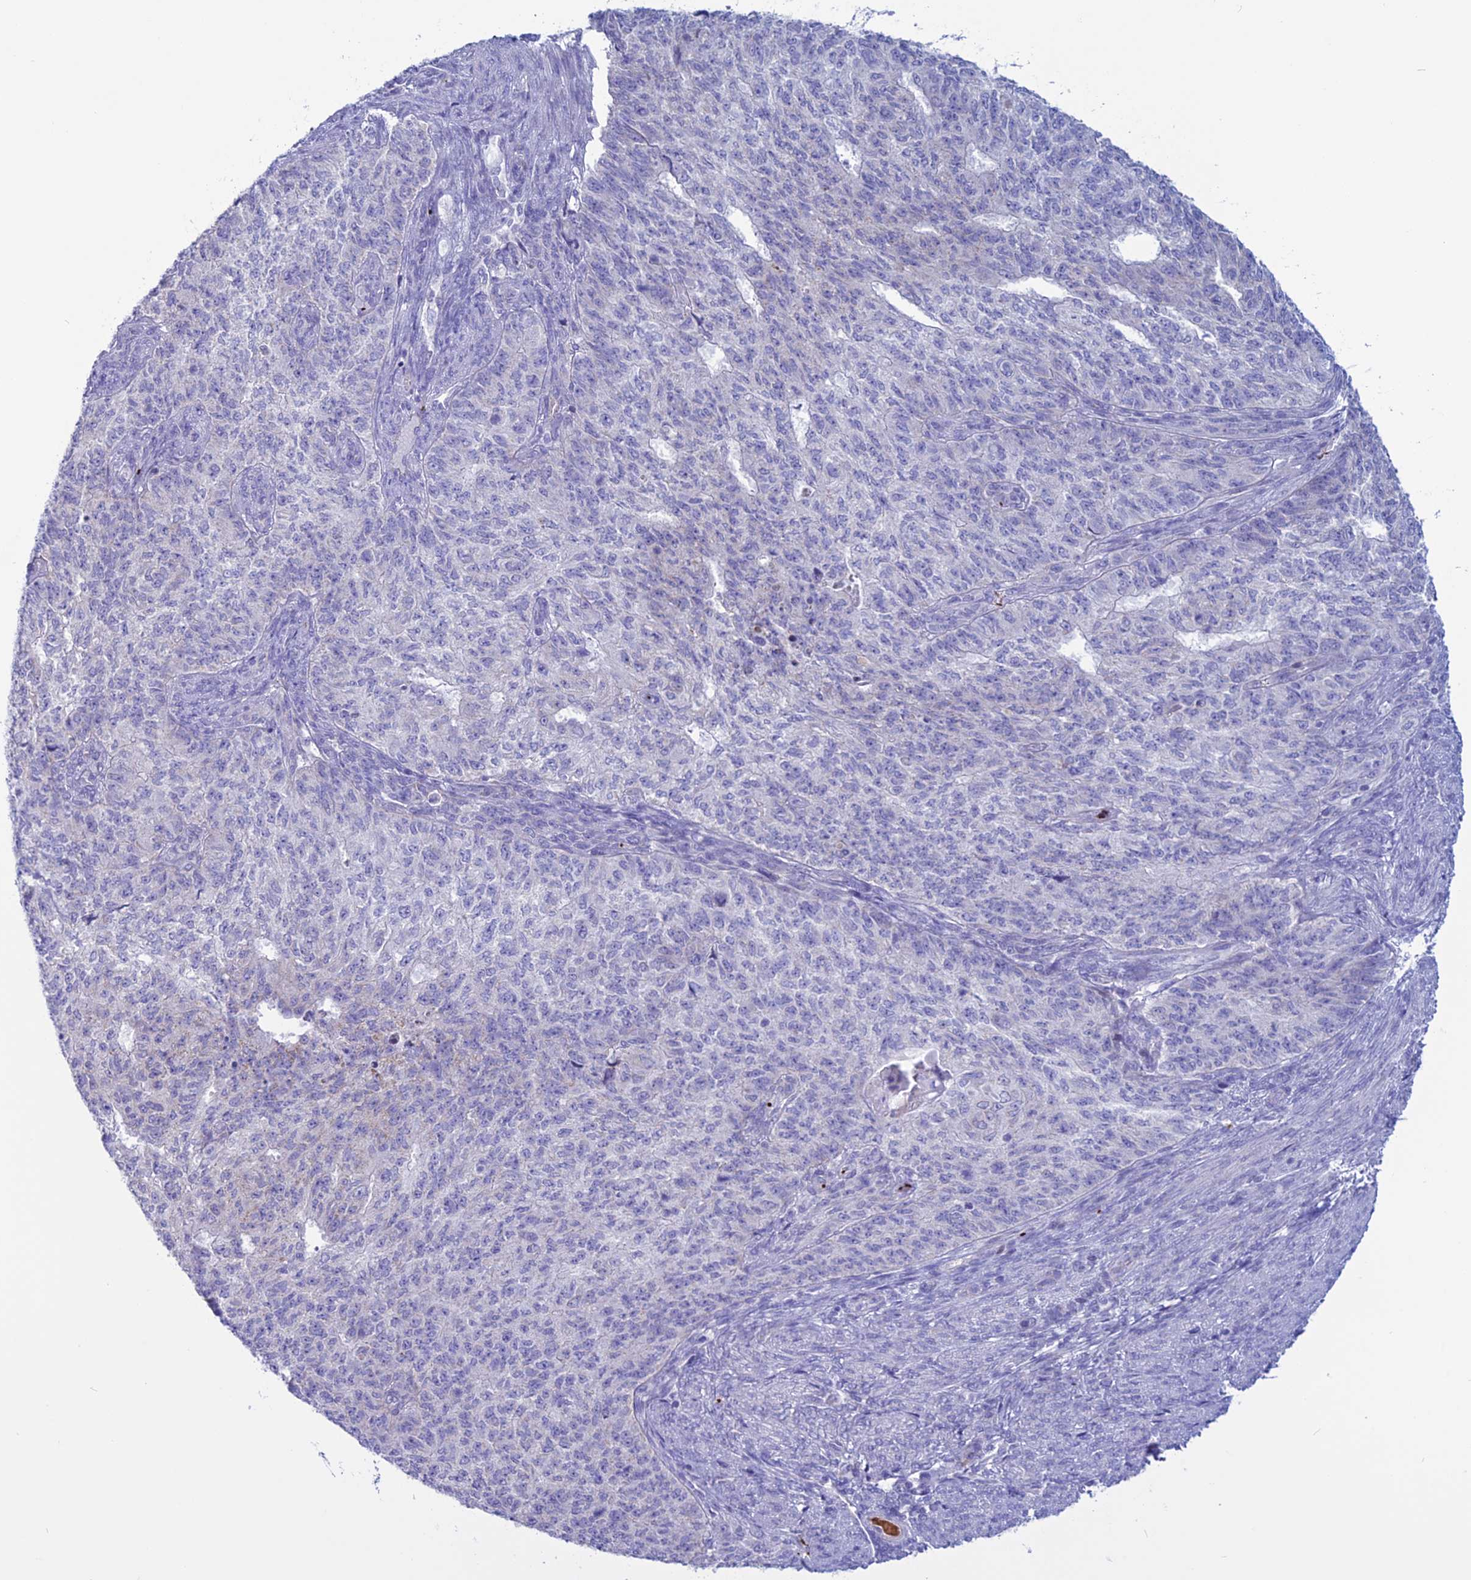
{"staining": {"intensity": "negative", "quantity": "none", "location": "none"}, "tissue": "endometrial cancer", "cell_type": "Tumor cells", "image_type": "cancer", "snomed": [{"axis": "morphology", "description": "Adenocarcinoma, NOS"}, {"axis": "topography", "description": "Endometrium"}], "caption": "This is an IHC image of human endometrial cancer. There is no positivity in tumor cells.", "gene": "C21orf140", "patient": {"sex": "female", "age": 32}}